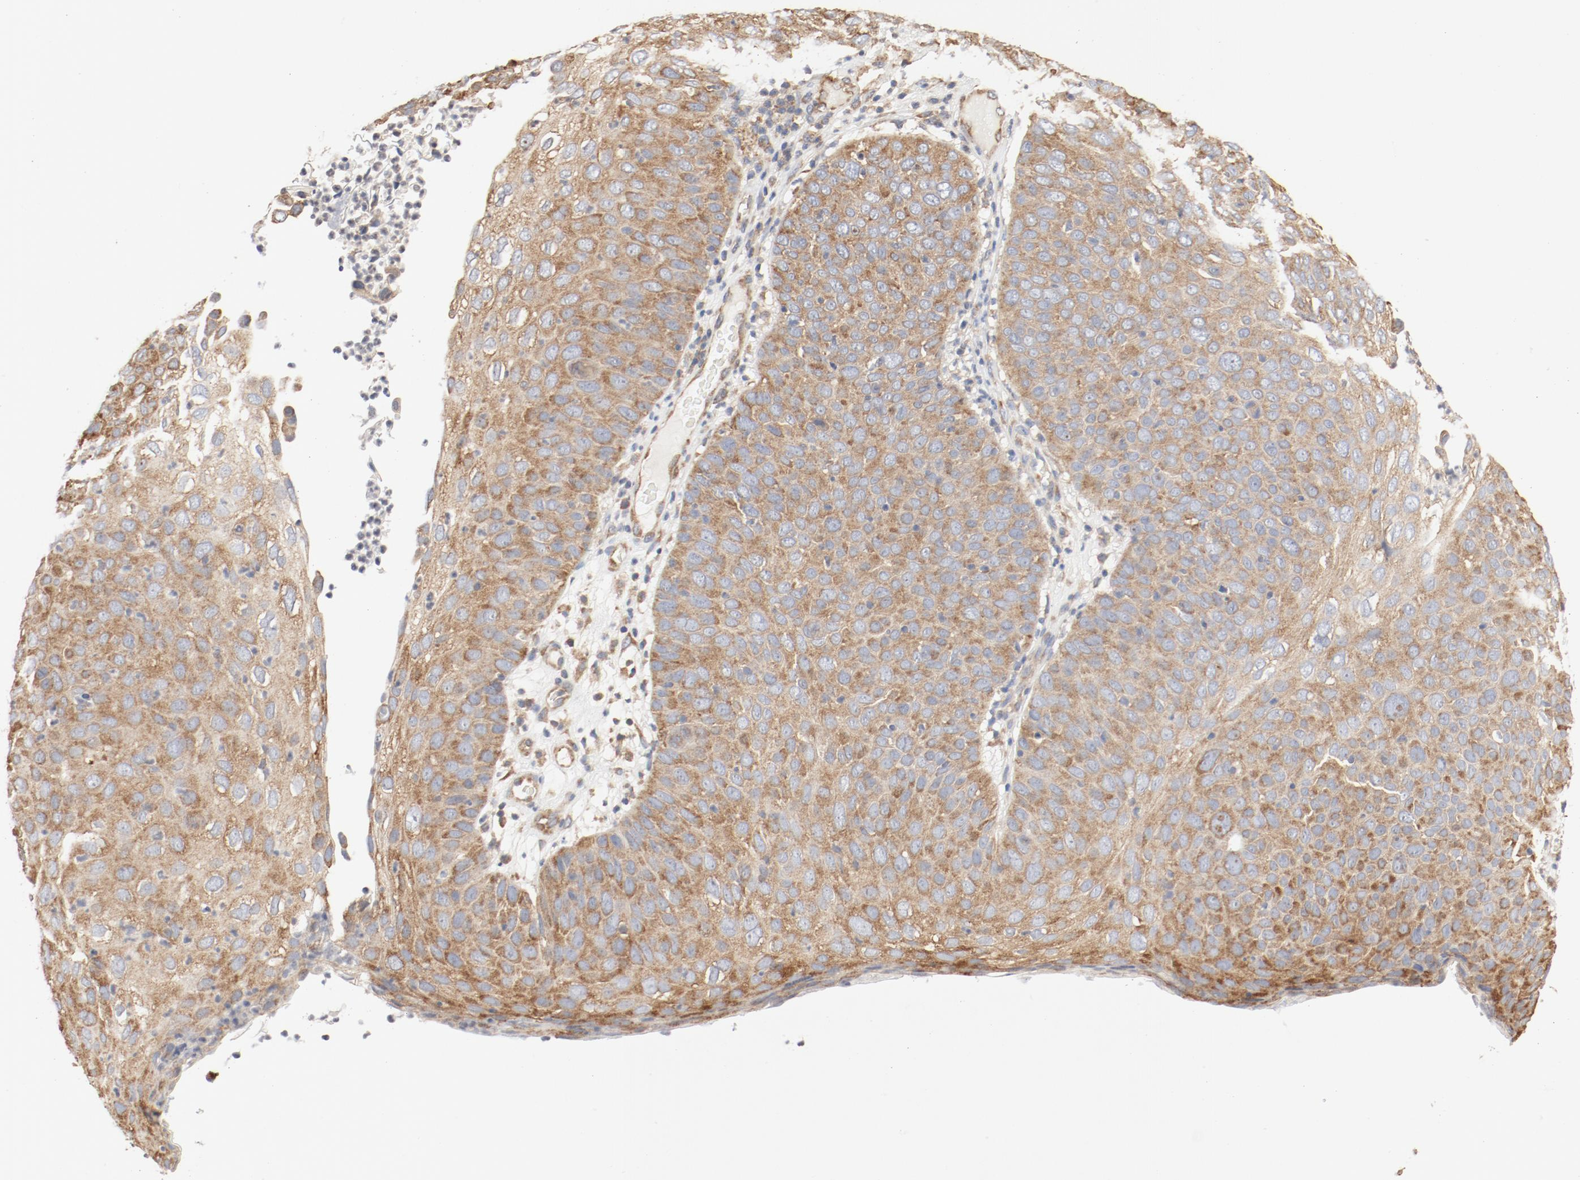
{"staining": {"intensity": "moderate", "quantity": ">75%", "location": "cytoplasmic/membranous"}, "tissue": "skin cancer", "cell_type": "Tumor cells", "image_type": "cancer", "snomed": [{"axis": "morphology", "description": "Squamous cell carcinoma, NOS"}, {"axis": "topography", "description": "Skin"}], "caption": "Skin cancer stained with DAB IHC exhibits medium levels of moderate cytoplasmic/membranous positivity in approximately >75% of tumor cells.", "gene": "RPS6", "patient": {"sex": "male", "age": 87}}